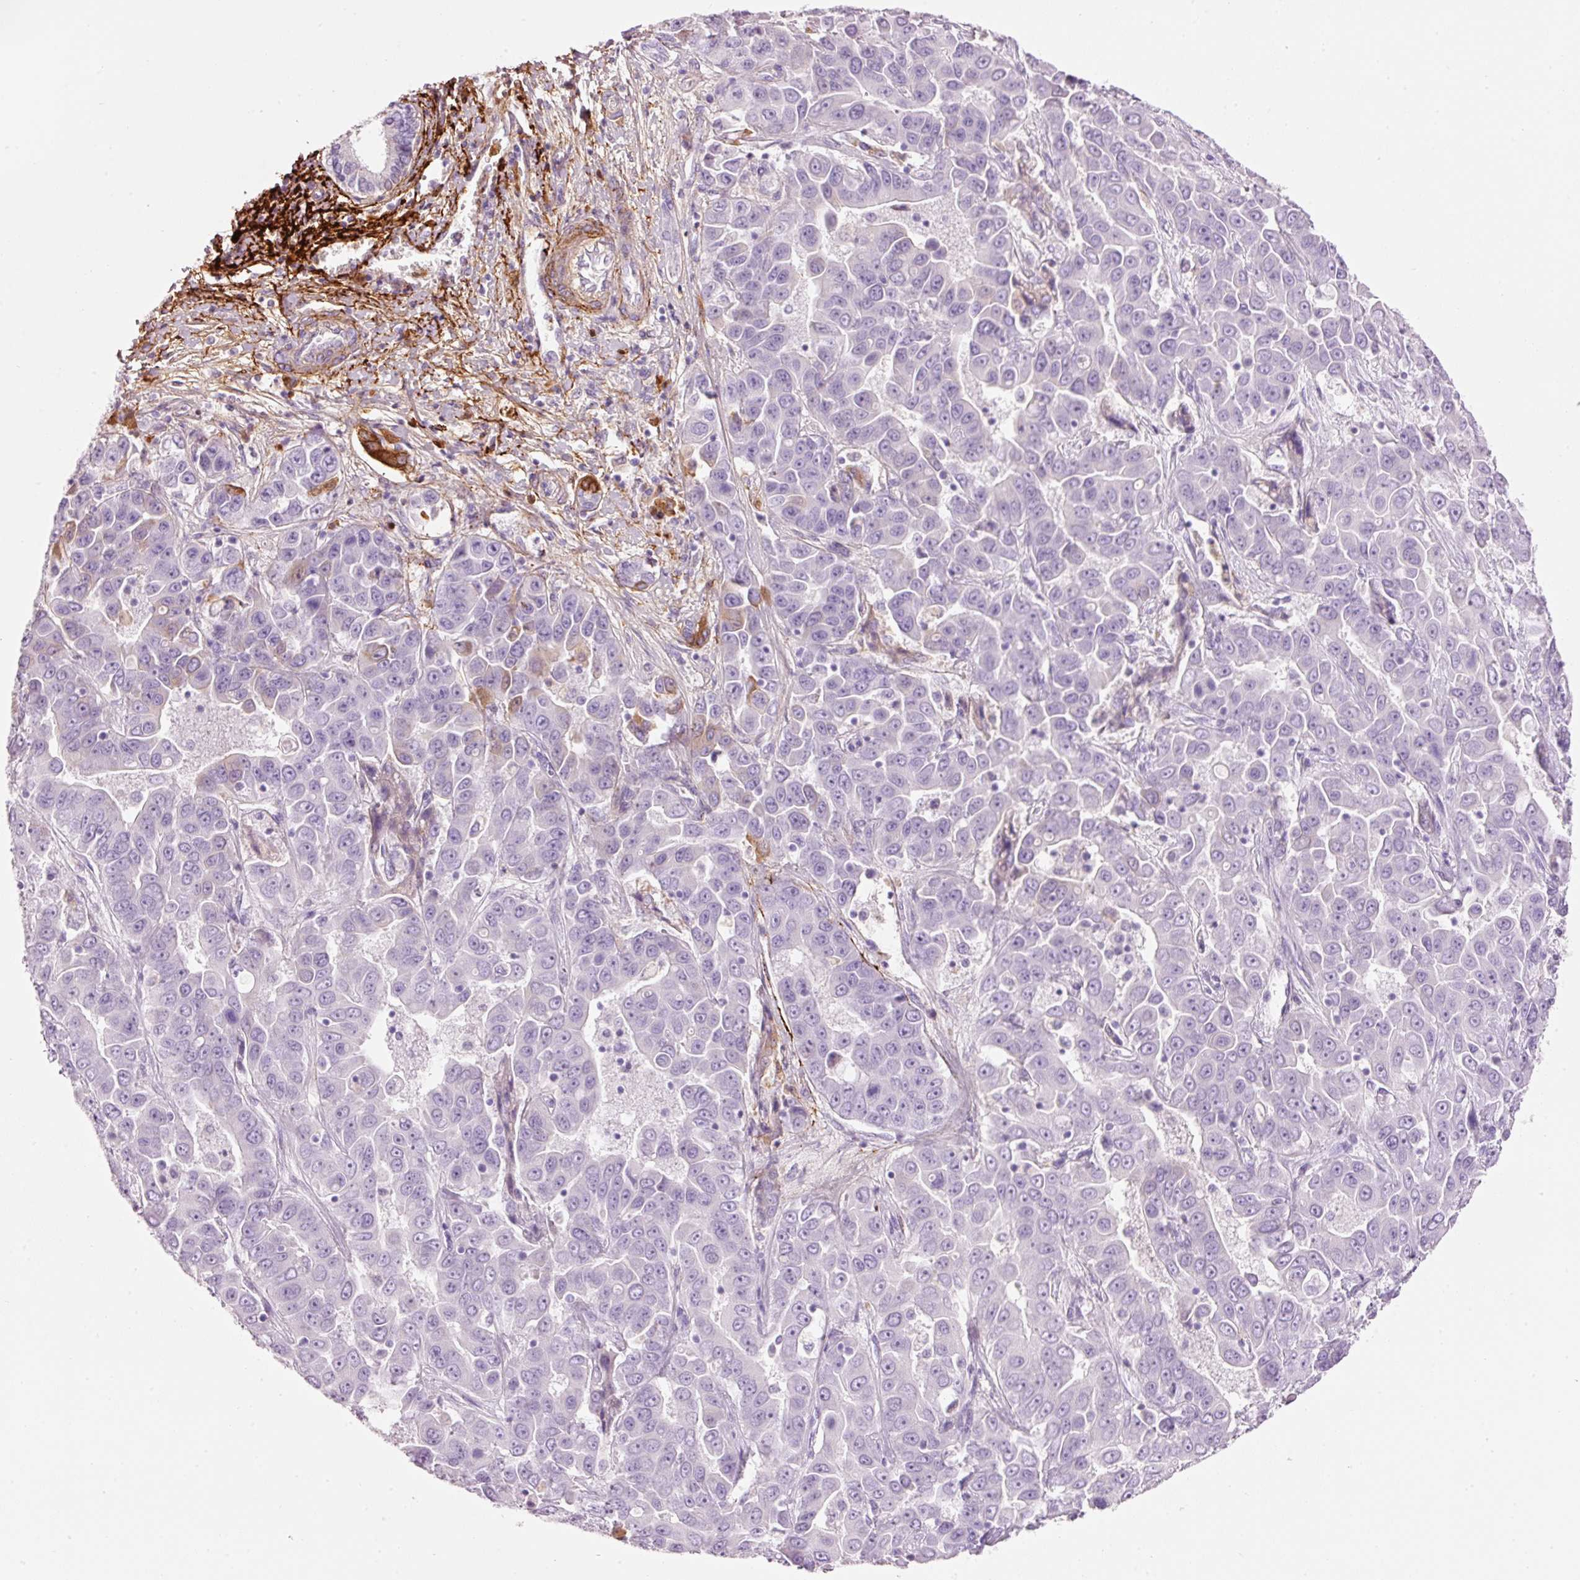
{"staining": {"intensity": "negative", "quantity": "none", "location": "none"}, "tissue": "liver cancer", "cell_type": "Tumor cells", "image_type": "cancer", "snomed": [{"axis": "morphology", "description": "Cholangiocarcinoma"}, {"axis": "topography", "description": "Liver"}], "caption": "The histopathology image shows no staining of tumor cells in liver cancer.", "gene": "MFAP4", "patient": {"sex": "female", "age": 52}}